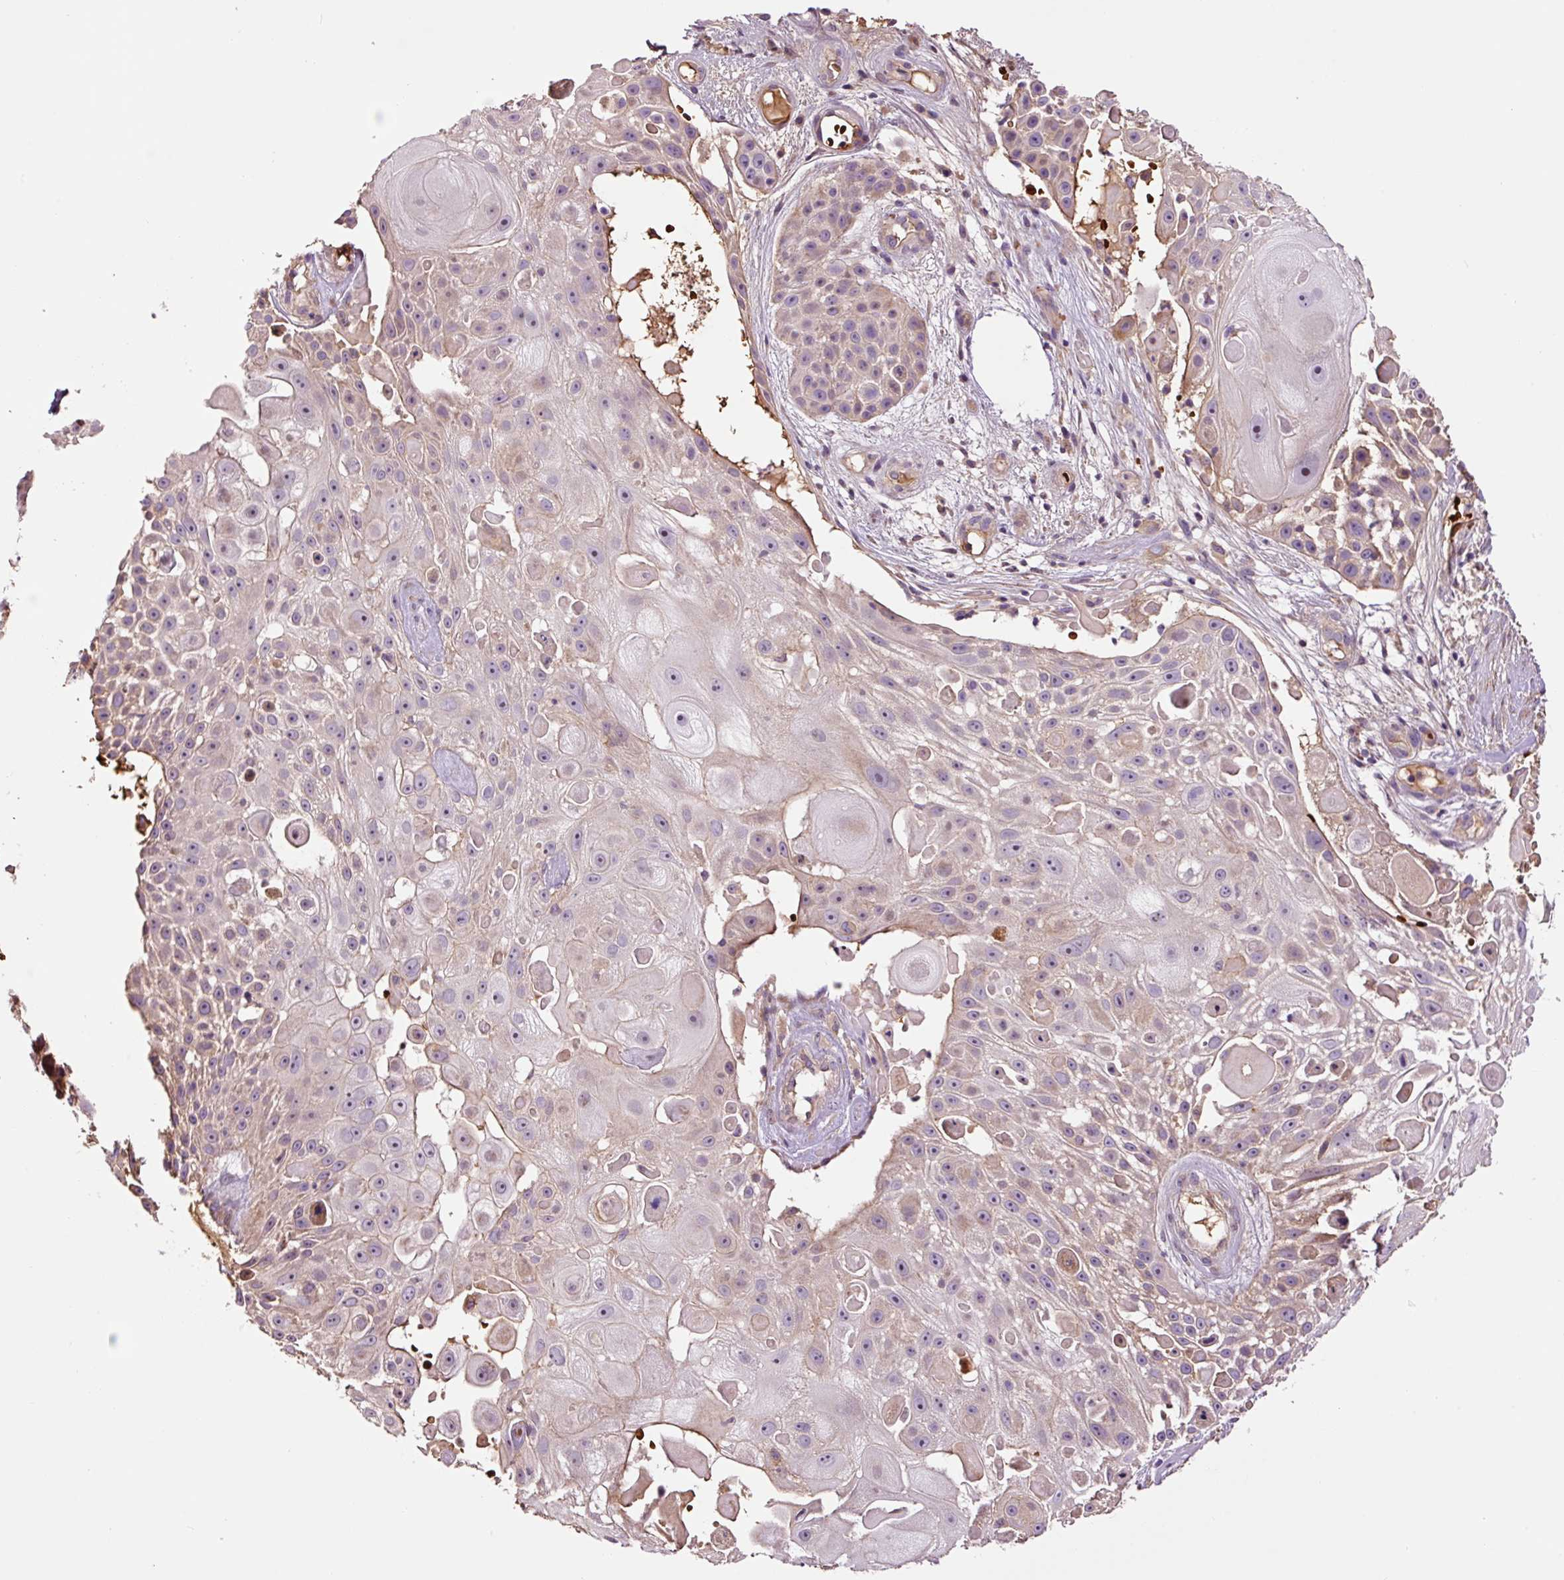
{"staining": {"intensity": "weak", "quantity": "25%-75%", "location": "cytoplasmic/membranous,nuclear"}, "tissue": "skin cancer", "cell_type": "Tumor cells", "image_type": "cancer", "snomed": [{"axis": "morphology", "description": "Squamous cell carcinoma, NOS"}, {"axis": "topography", "description": "Skin"}], "caption": "DAB immunohistochemical staining of human squamous cell carcinoma (skin) shows weak cytoplasmic/membranous and nuclear protein positivity in approximately 25%-75% of tumor cells.", "gene": "TMEM235", "patient": {"sex": "female", "age": 86}}